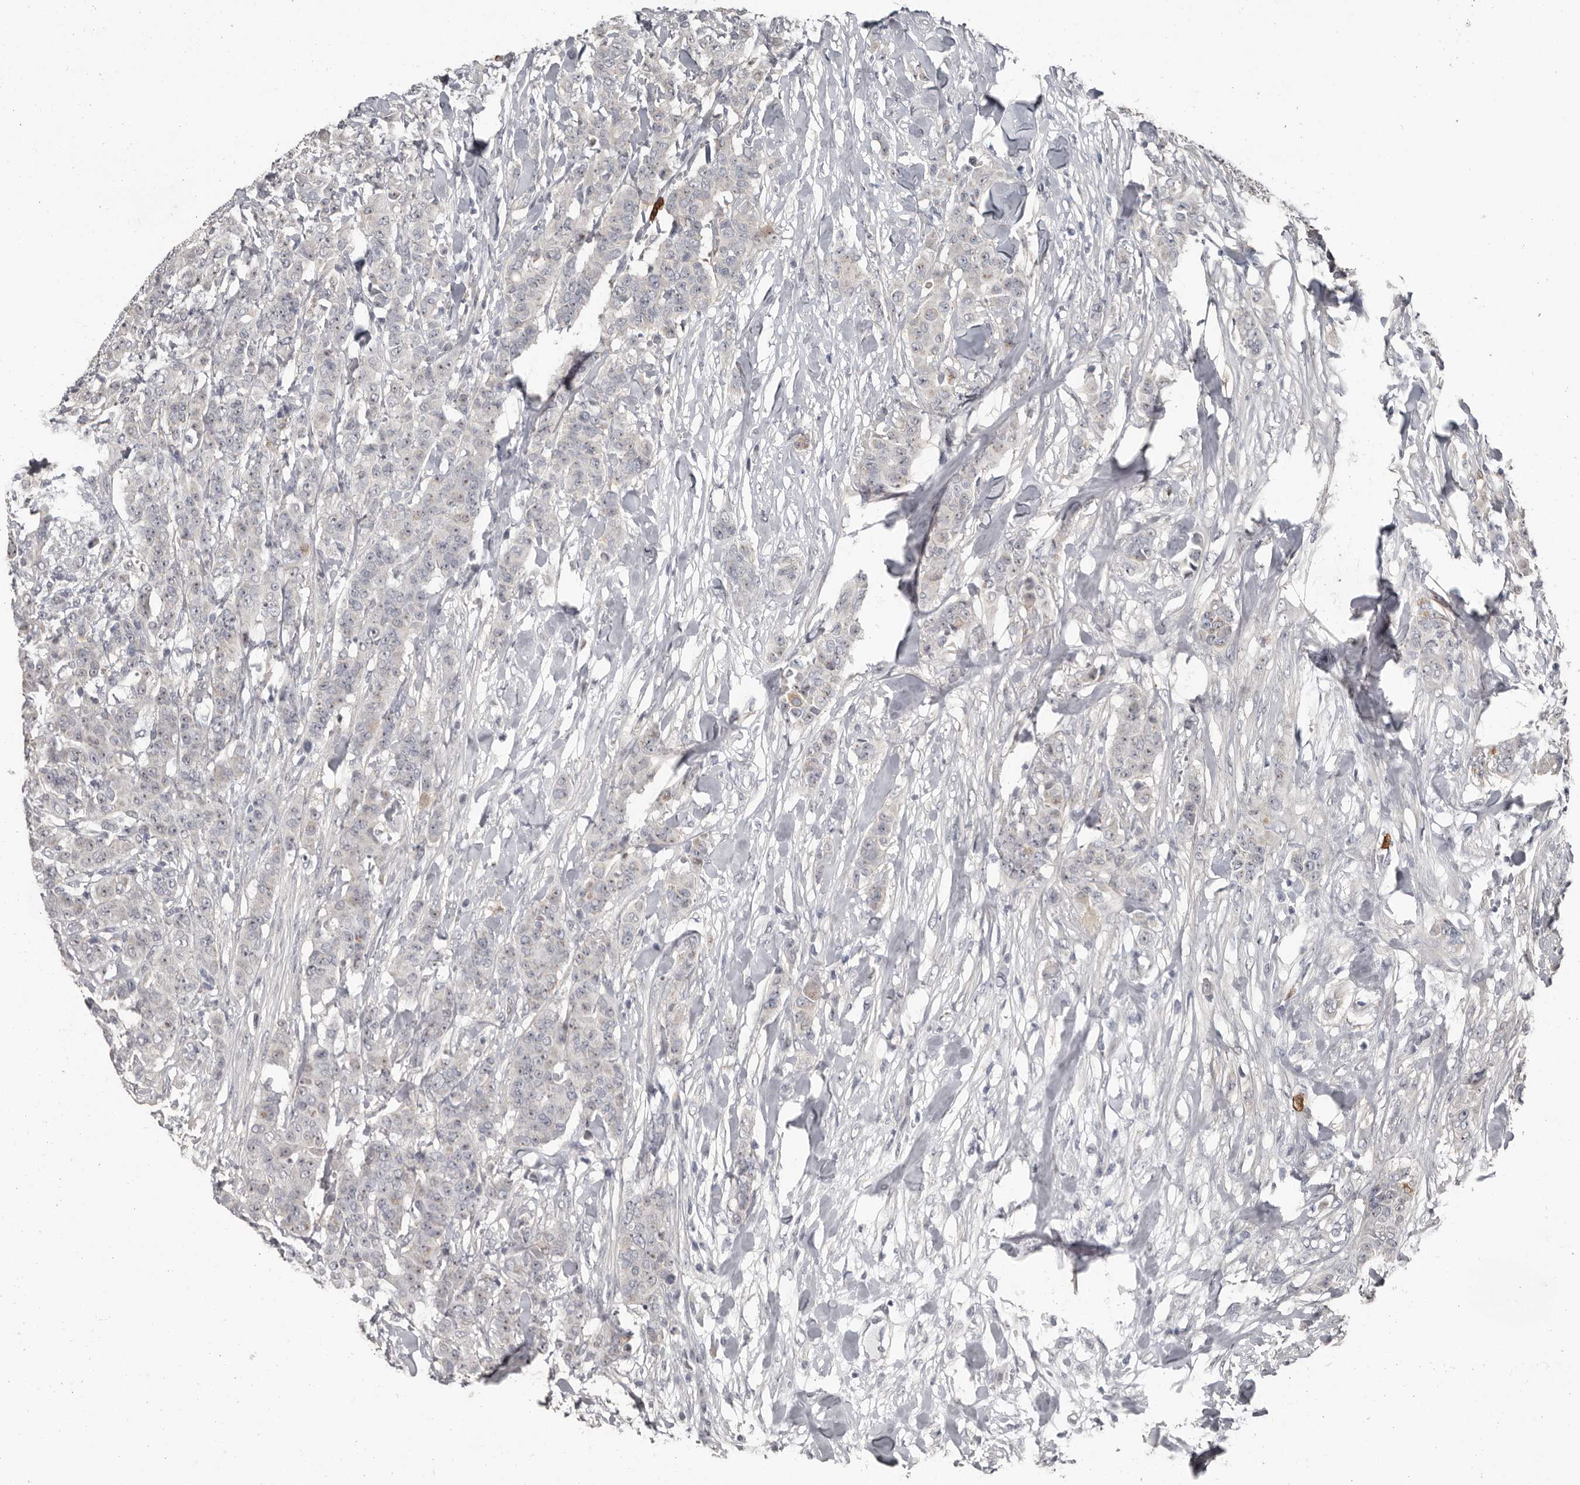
{"staining": {"intensity": "negative", "quantity": "none", "location": "none"}, "tissue": "breast cancer", "cell_type": "Tumor cells", "image_type": "cancer", "snomed": [{"axis": "morphology", "description": "Duct carcinoma"}, {"axis": "topography", "description": "Breast"}], "caption": "An immunohistochemistry (IHC) micrograph of breast cancer is shown. There is no staining in tumor cells of breast cancer. (Immunohistochemistry, brightfield microscopy, high magnification).", "gene": "GPR157", "patient": {"sex": "female", "age": 40}}